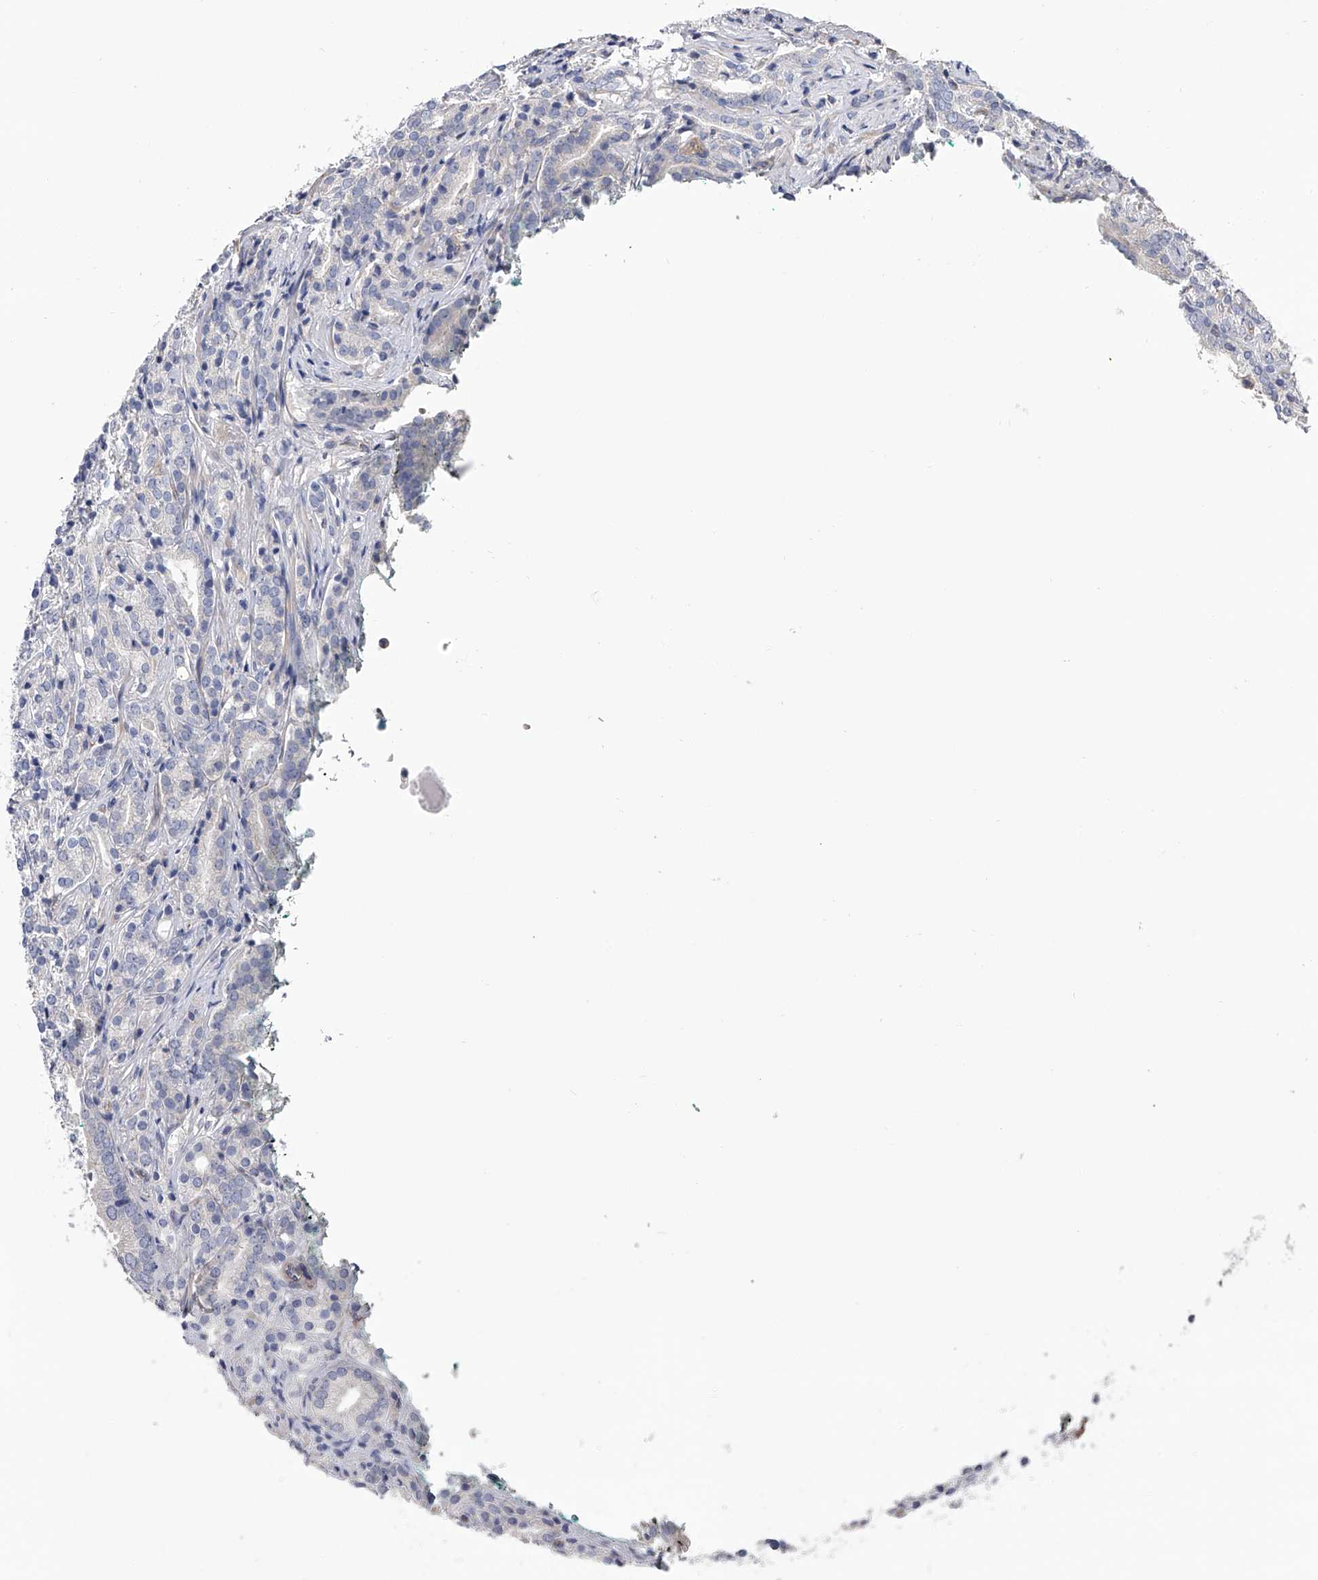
{"staining": {"intensity": "negative", "quantity": "none", "location": "none"}, "tissue": "prostate cancer", "cell_type": "Tumor cells", "image_type": "cancer", "snomed": [{"axis": "morphology", "description": "Adenocarcinoma, High grade"}, {"axis": "topography", "description": "Prostate"}], "caption": "This photomicrograph is of adenocarcinoma (high-grade) (prostate) stained with IHC to label a protein in brown with the nuclei are counter-stained blue. There is no staining in tumor cells. The staining was performed using DAB to visualize the protein expression in brown, while the nuclei were stained in blue with hematoxylin (Magnification: 20x).", "gene": "RWDD2A", "patient": {"sex": "male", "age": 57}}